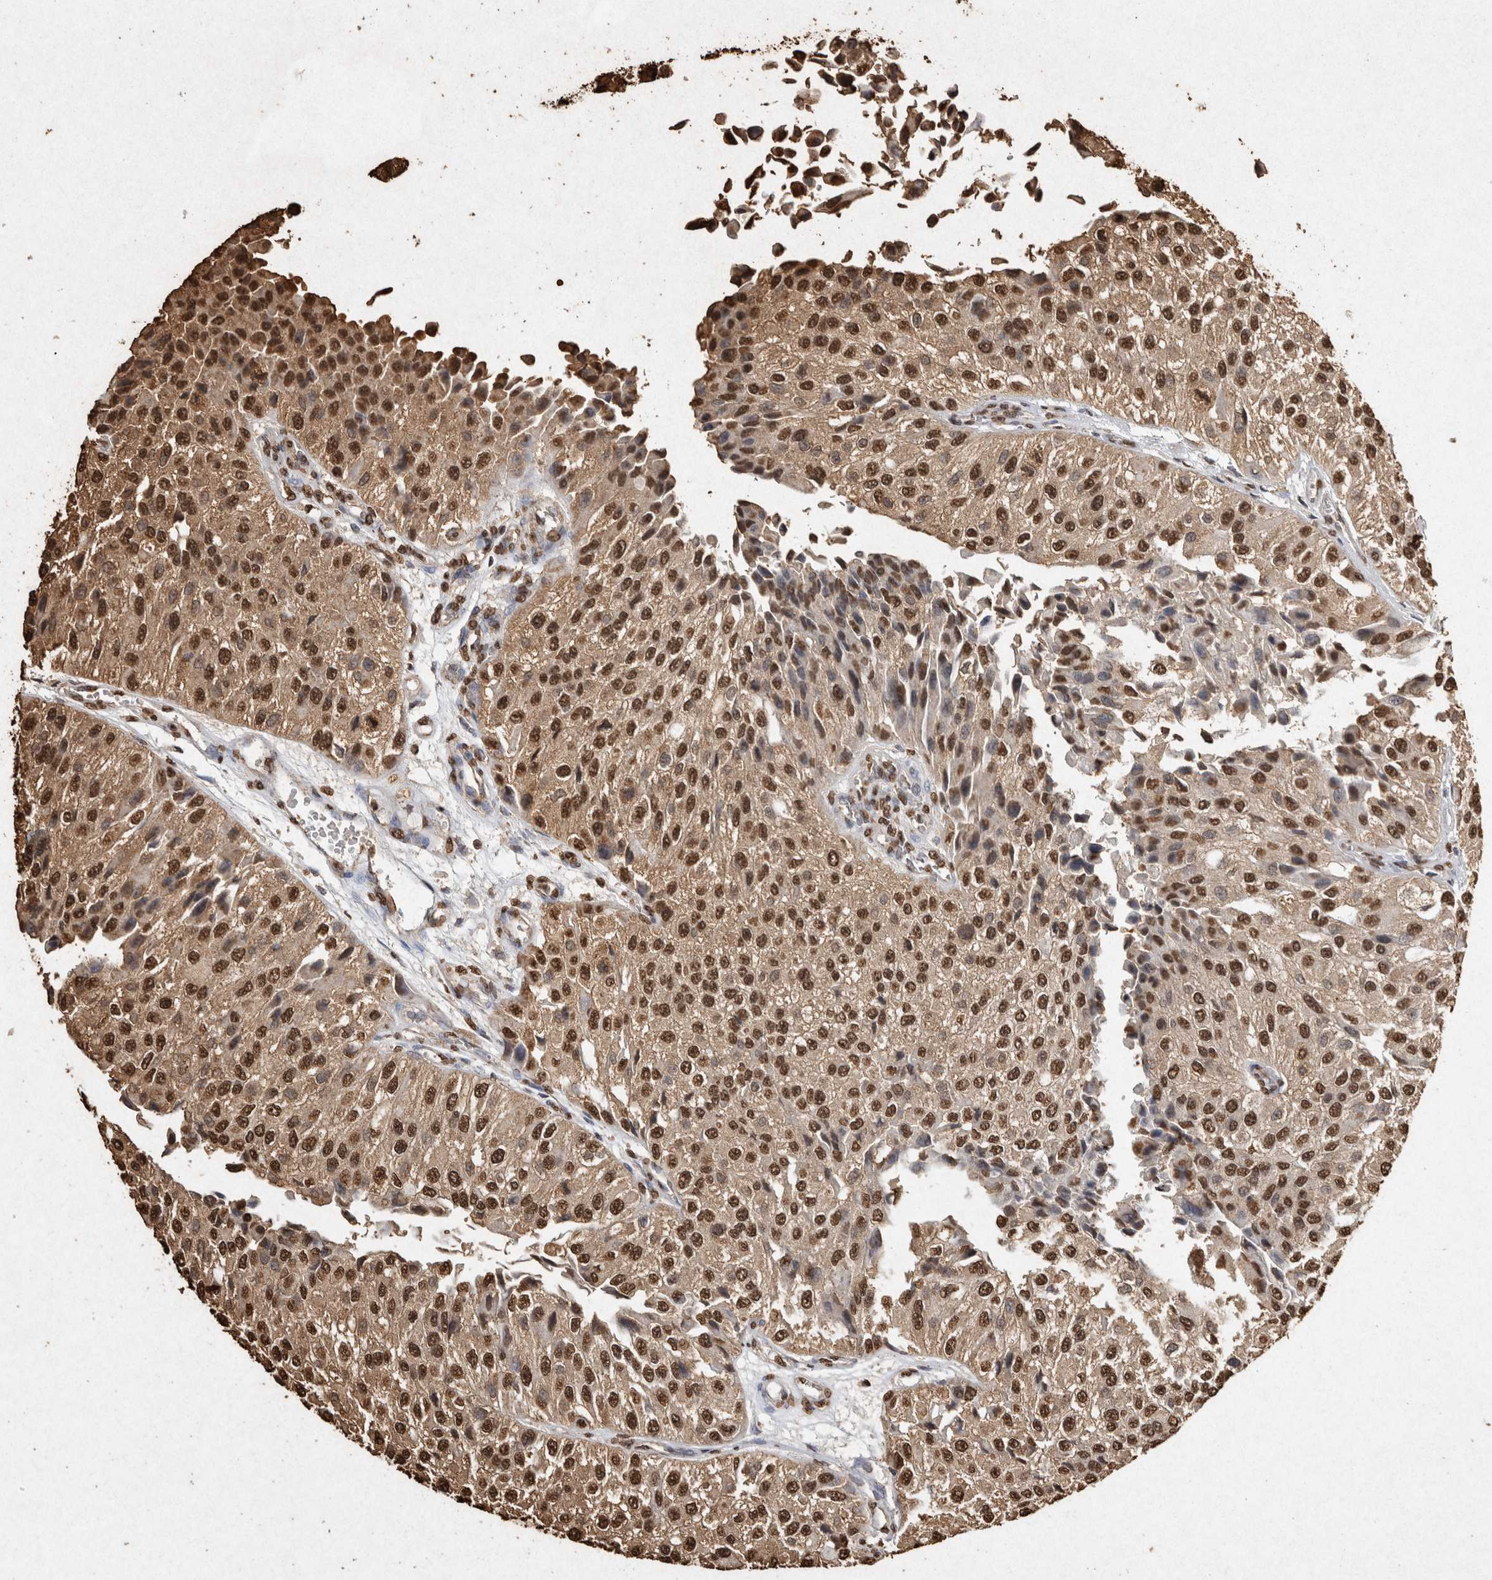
{"staining": {"intensity": "strong", "quantity": ">75%", "location": "cytoplasmic/membranous,nuclear"}, "tissue": "urothelial cancer", "cell_type": "Tumor cells", "image_type": "cancer", "snomed": [{"axis": "morphology", "description": "Urothelial carcinoma, High grade"}, {"axis": "topography", "description": "Kidney"}, {"axis": "topography", "description": "Urinary bladder"}], "caption": "A brown stain labels strong cytoplasmic/membranous and nuclear staining of a protein in human urothelial cancer tumor cells.", "gene": "FSTL3", "patient": {"sex": "male", "age": 77}}